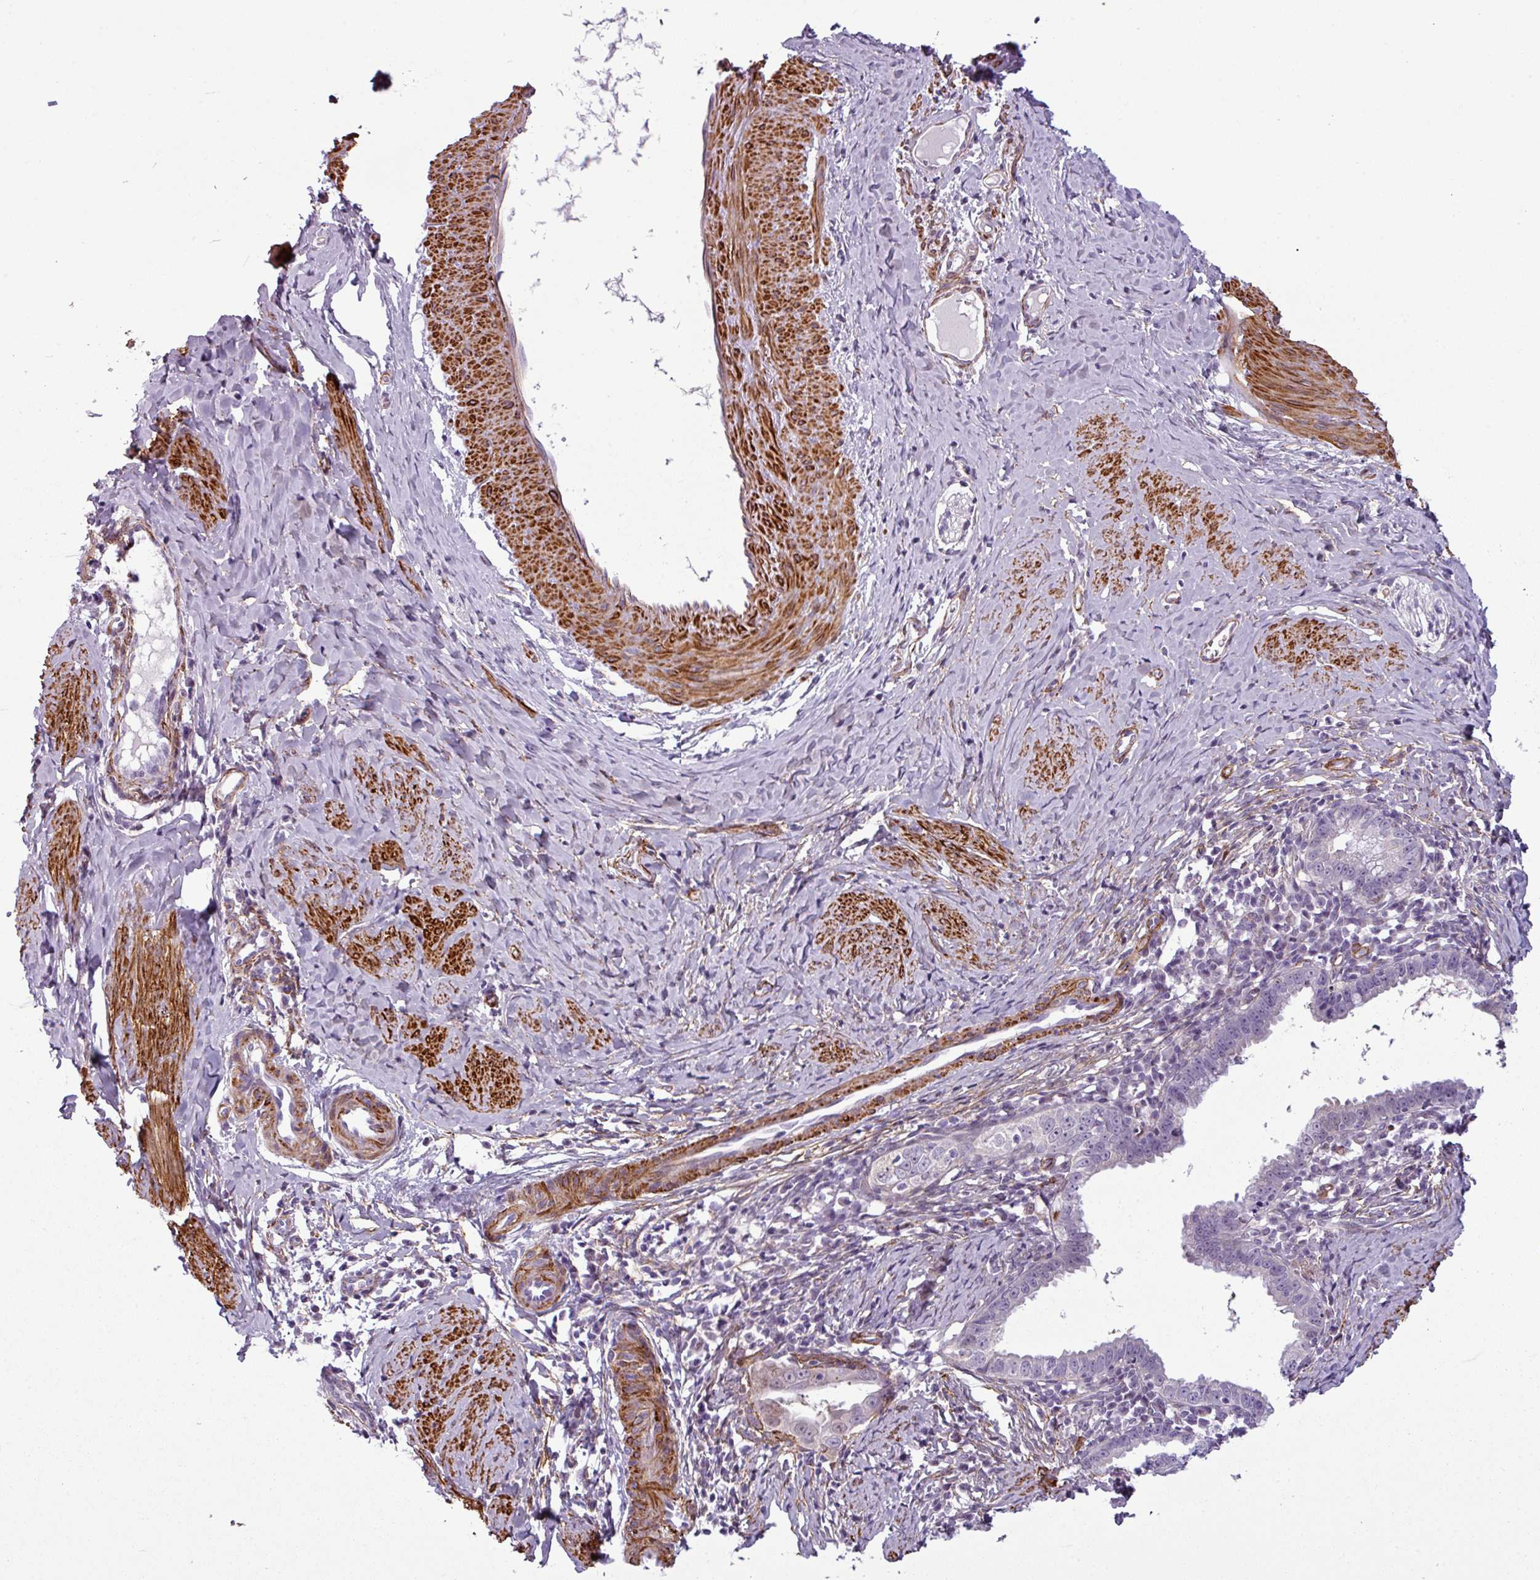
{"staining": {"intensity": "negative", "quantity": "none", "location": "none"}, "tissue": "cervical cancer", "cell_type": "Tumor cells", "image_type": "cancer", "snomed": [{"axis": "morphology", "description": "Adenocarcinoma, NOS"}, {"axis": "topography", "description": "Cervix"}], "caption": "IHC of human adenocarcinoma (cervical) shows no expression in tumor cells.", "gene": "ATP10A", "patient": {"sex": "female", "age": 36}}